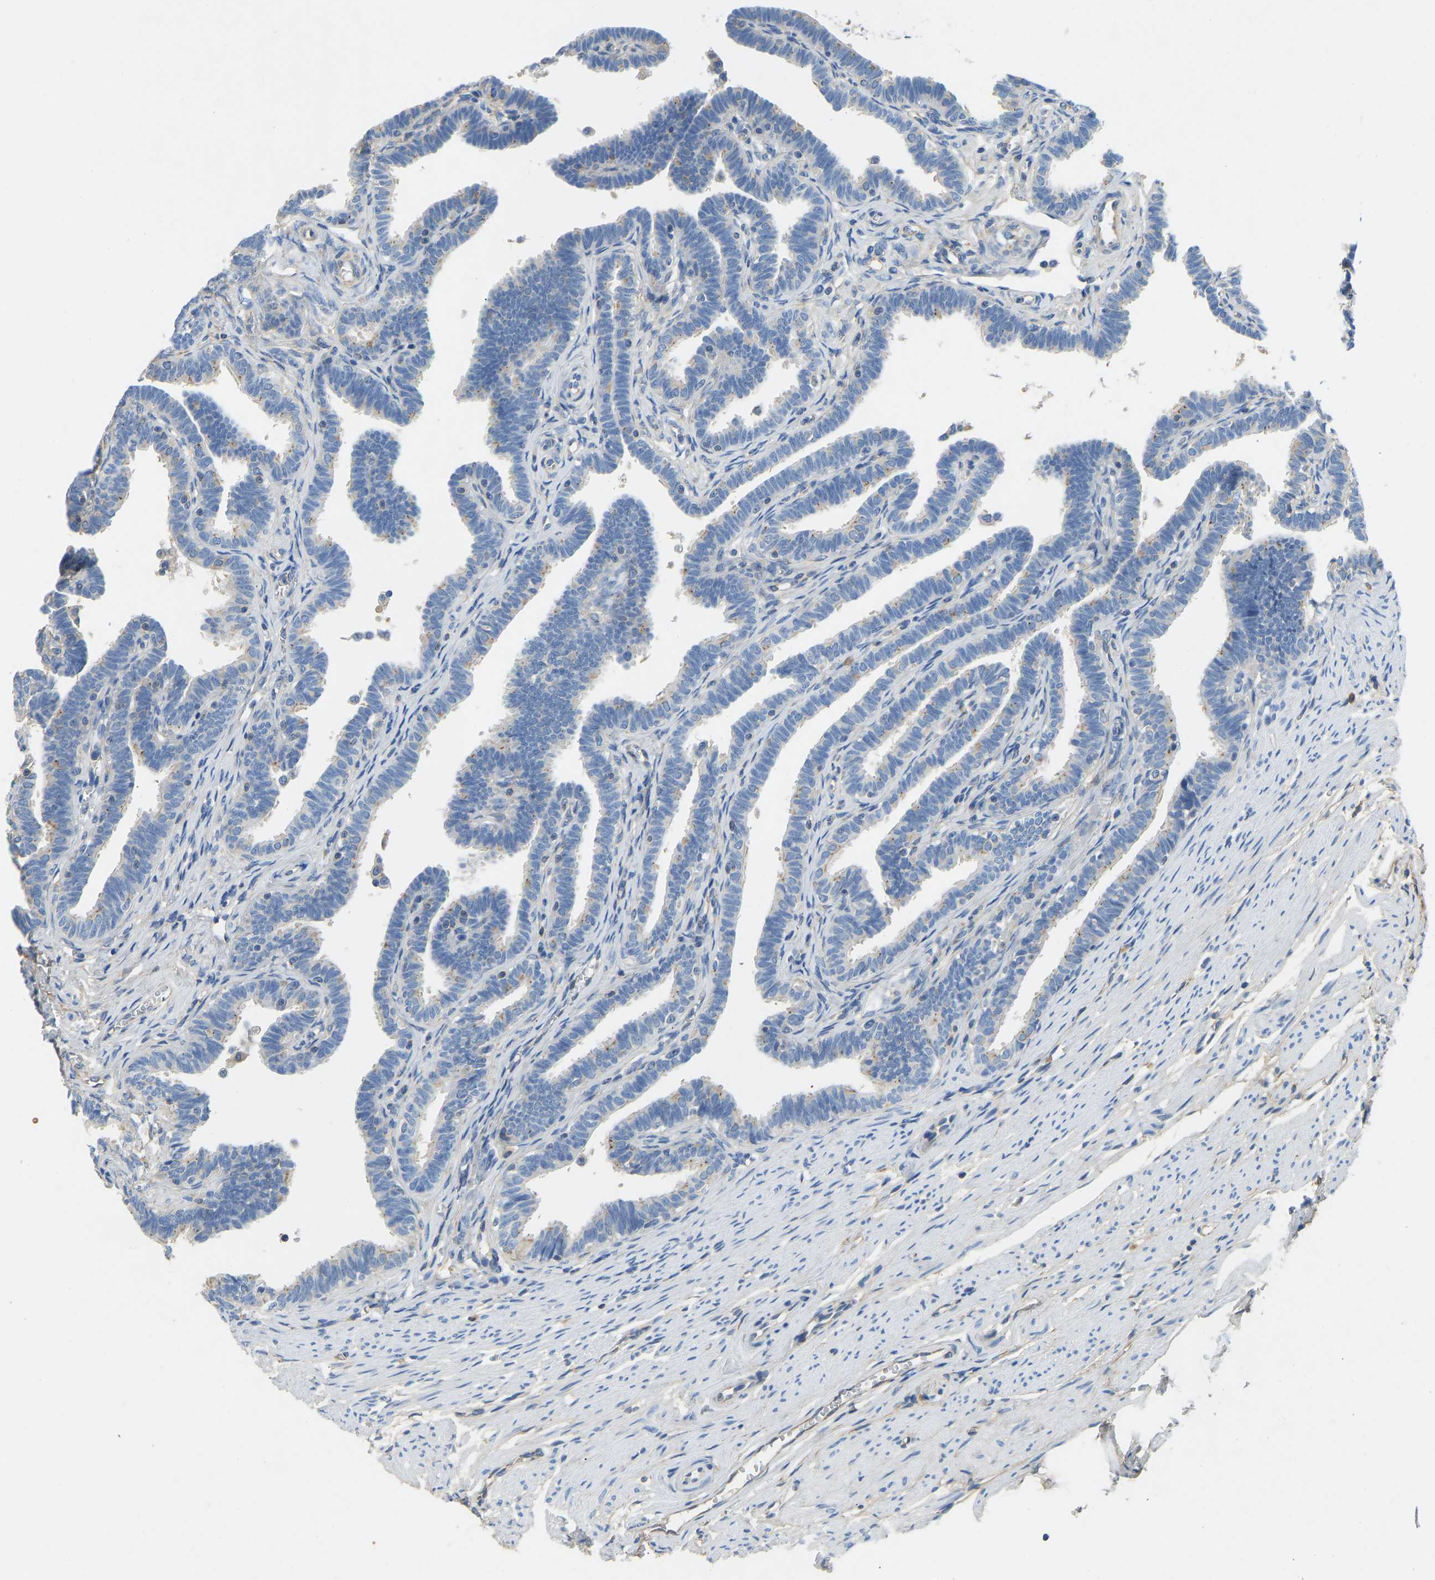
{"staining": {"intensity": "negative", "quantity": "none", "location": "none"}, "tissue": "fallopian tube", "cell_type": "Glandular cells", "image_type": "normal", "snomed": [{"axis": "morphology", "description": "Normal tissue, NOS"}, {"axis": "topography", "description": "Fallopian tube"}, {"axis": "topography", "description": "Ovary"}], "caption": "A histopathology image of fallopian tube stained for a protein shows no brown staining in glandular cells.", "gene": "TECTA", "patient": {"sex": "female", "age": 23}}